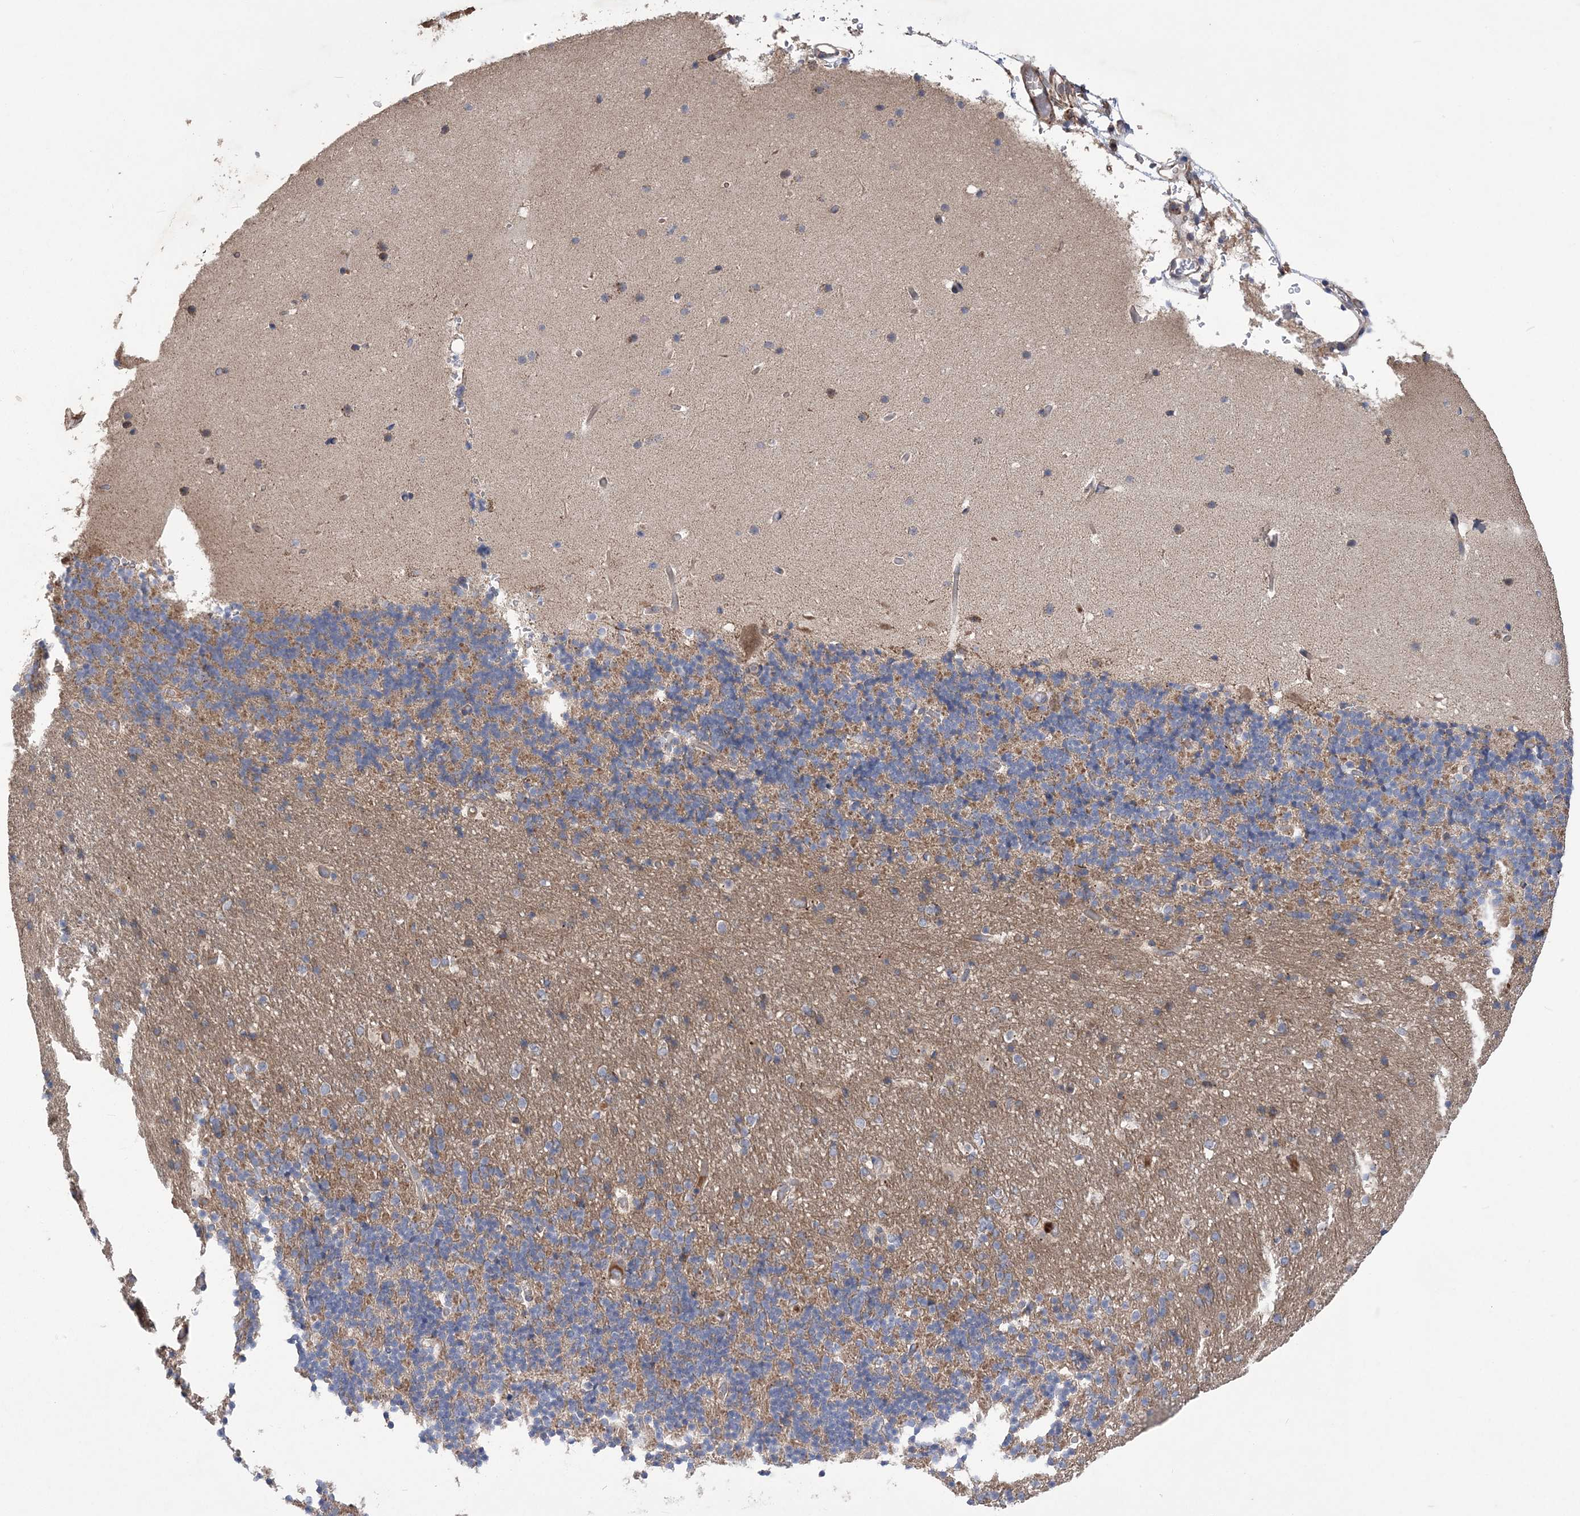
{"staining": {"intensity": "moderate", "quantity": "<25%", "location": "cytoplasmic/membranous"}, "tissue": "cerebellum", "cell_type": "Cells in granular layer", "image_type": "normal", "snomed": [{"axis": "morphology", "description": "Normal tissue, NOS"}, {"axis": "topography", "description": "Cerebellum"}], "caption": "A photomicrograph showing moderate cytoplasmic/membranous expression in about <25% of cells in granular layer in benign cerebellum, as visualized by brown immunohistochemical staining.", "gene": "MTRF1L", "patient": {"sex": "male", "age": 57}}